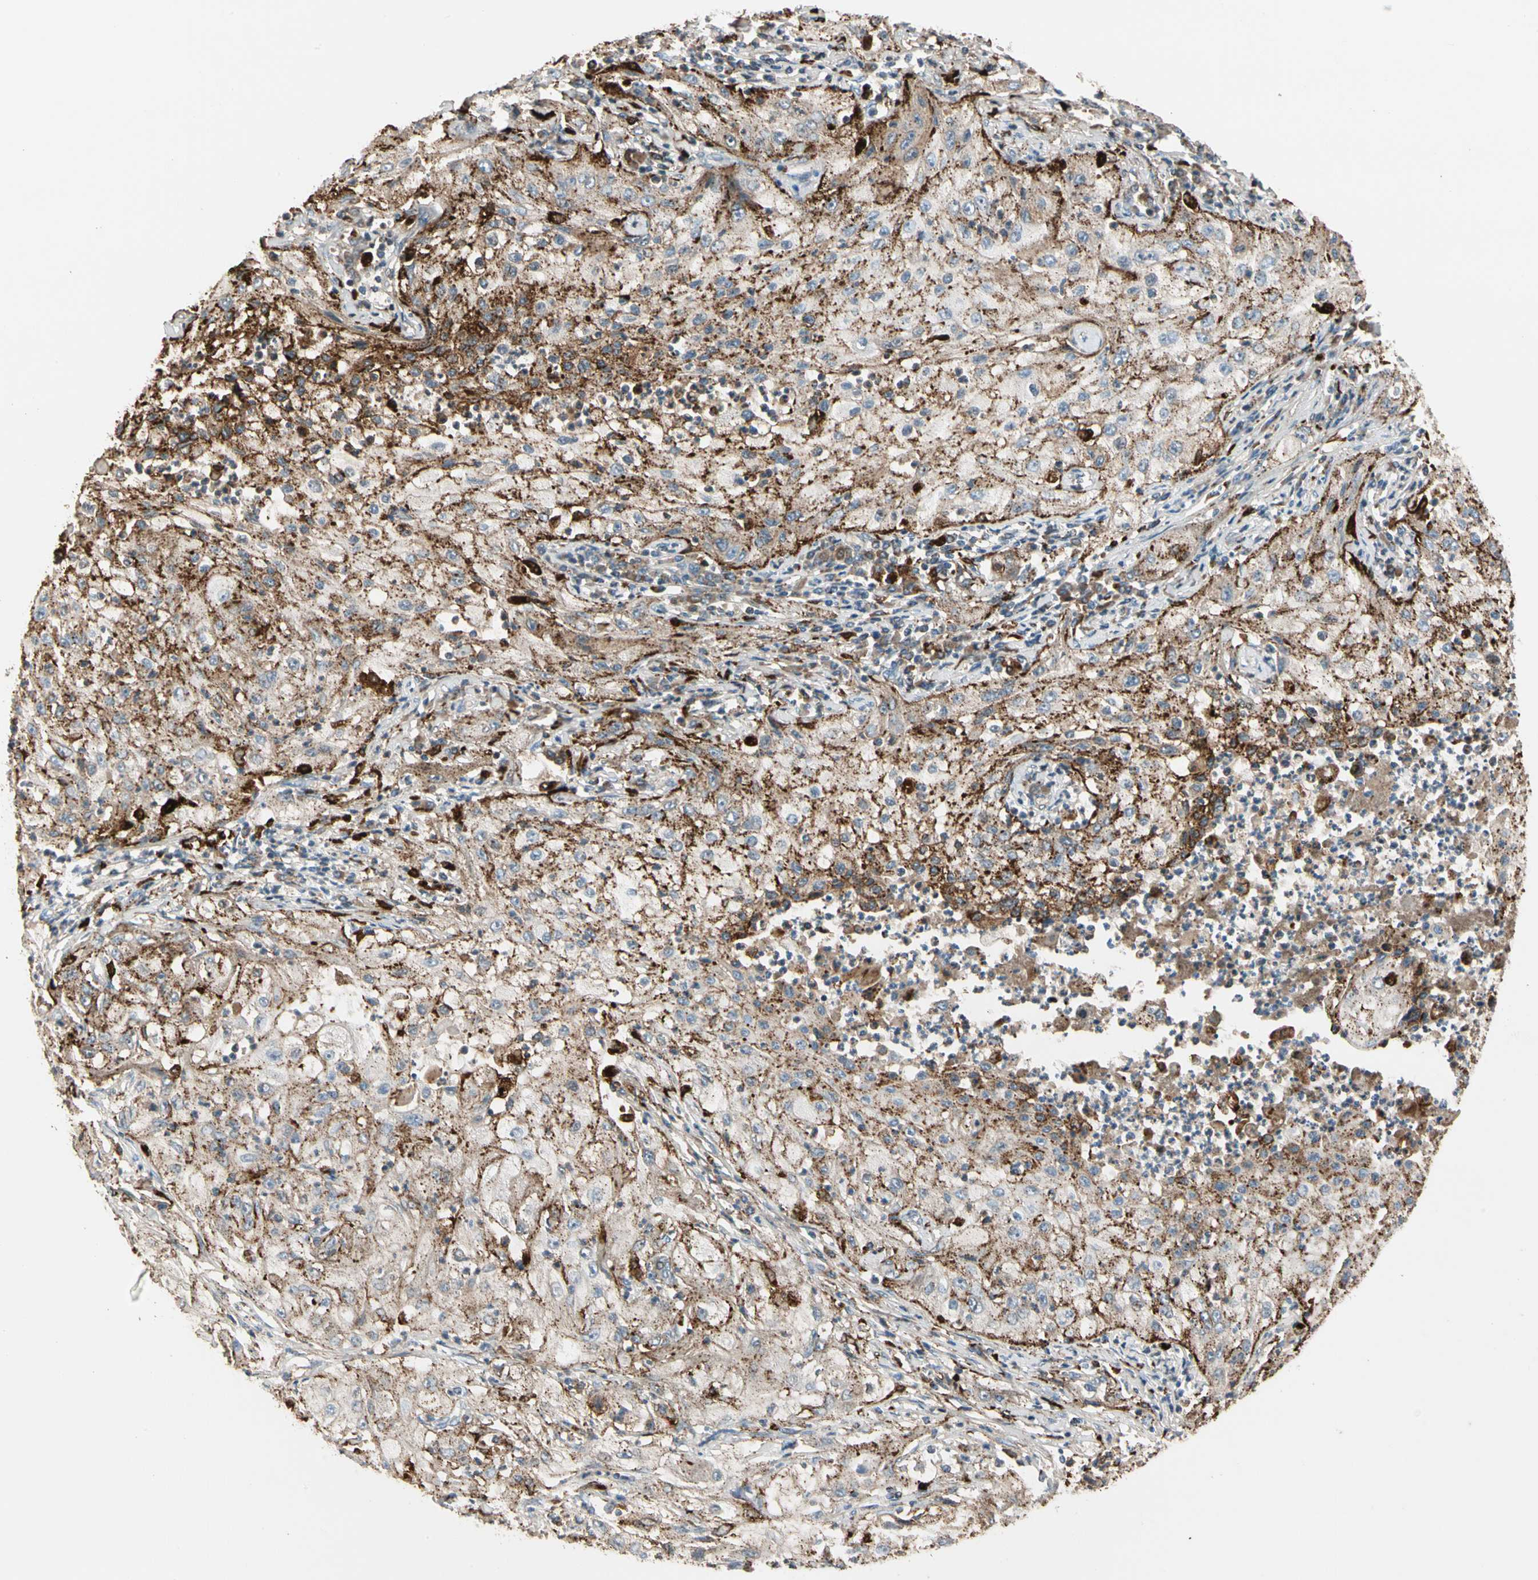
{"staining": {"intensity": "strong", "quantity": ">75%", "location": "cytoplasmic/membranous"}, "tissue": "lung cancer", "cell_type": "Tumor cells", "image_type": "cancer", "snomed": [{"axis": "morphology", "description": "Inflammation, NOS"}, {"axis": "morphology", "description": "Squamous cell carcinoma, NOS"}, {"axis": "topography", "description": "Lymph node"}, {"axis": "topography", "description": "Soft tissue"}, {"axis": "topography", "description": "Lung"}], "caption": "Immunohistochemistry (IHC) (DAB) staining of lung squamous cell carcinoma demonstrates strong cytoplasmic/membranous protein positivity in about >75% of tumor cells.", "gene": "GM2A", "patient": {"sex": "male", "age": 66}}